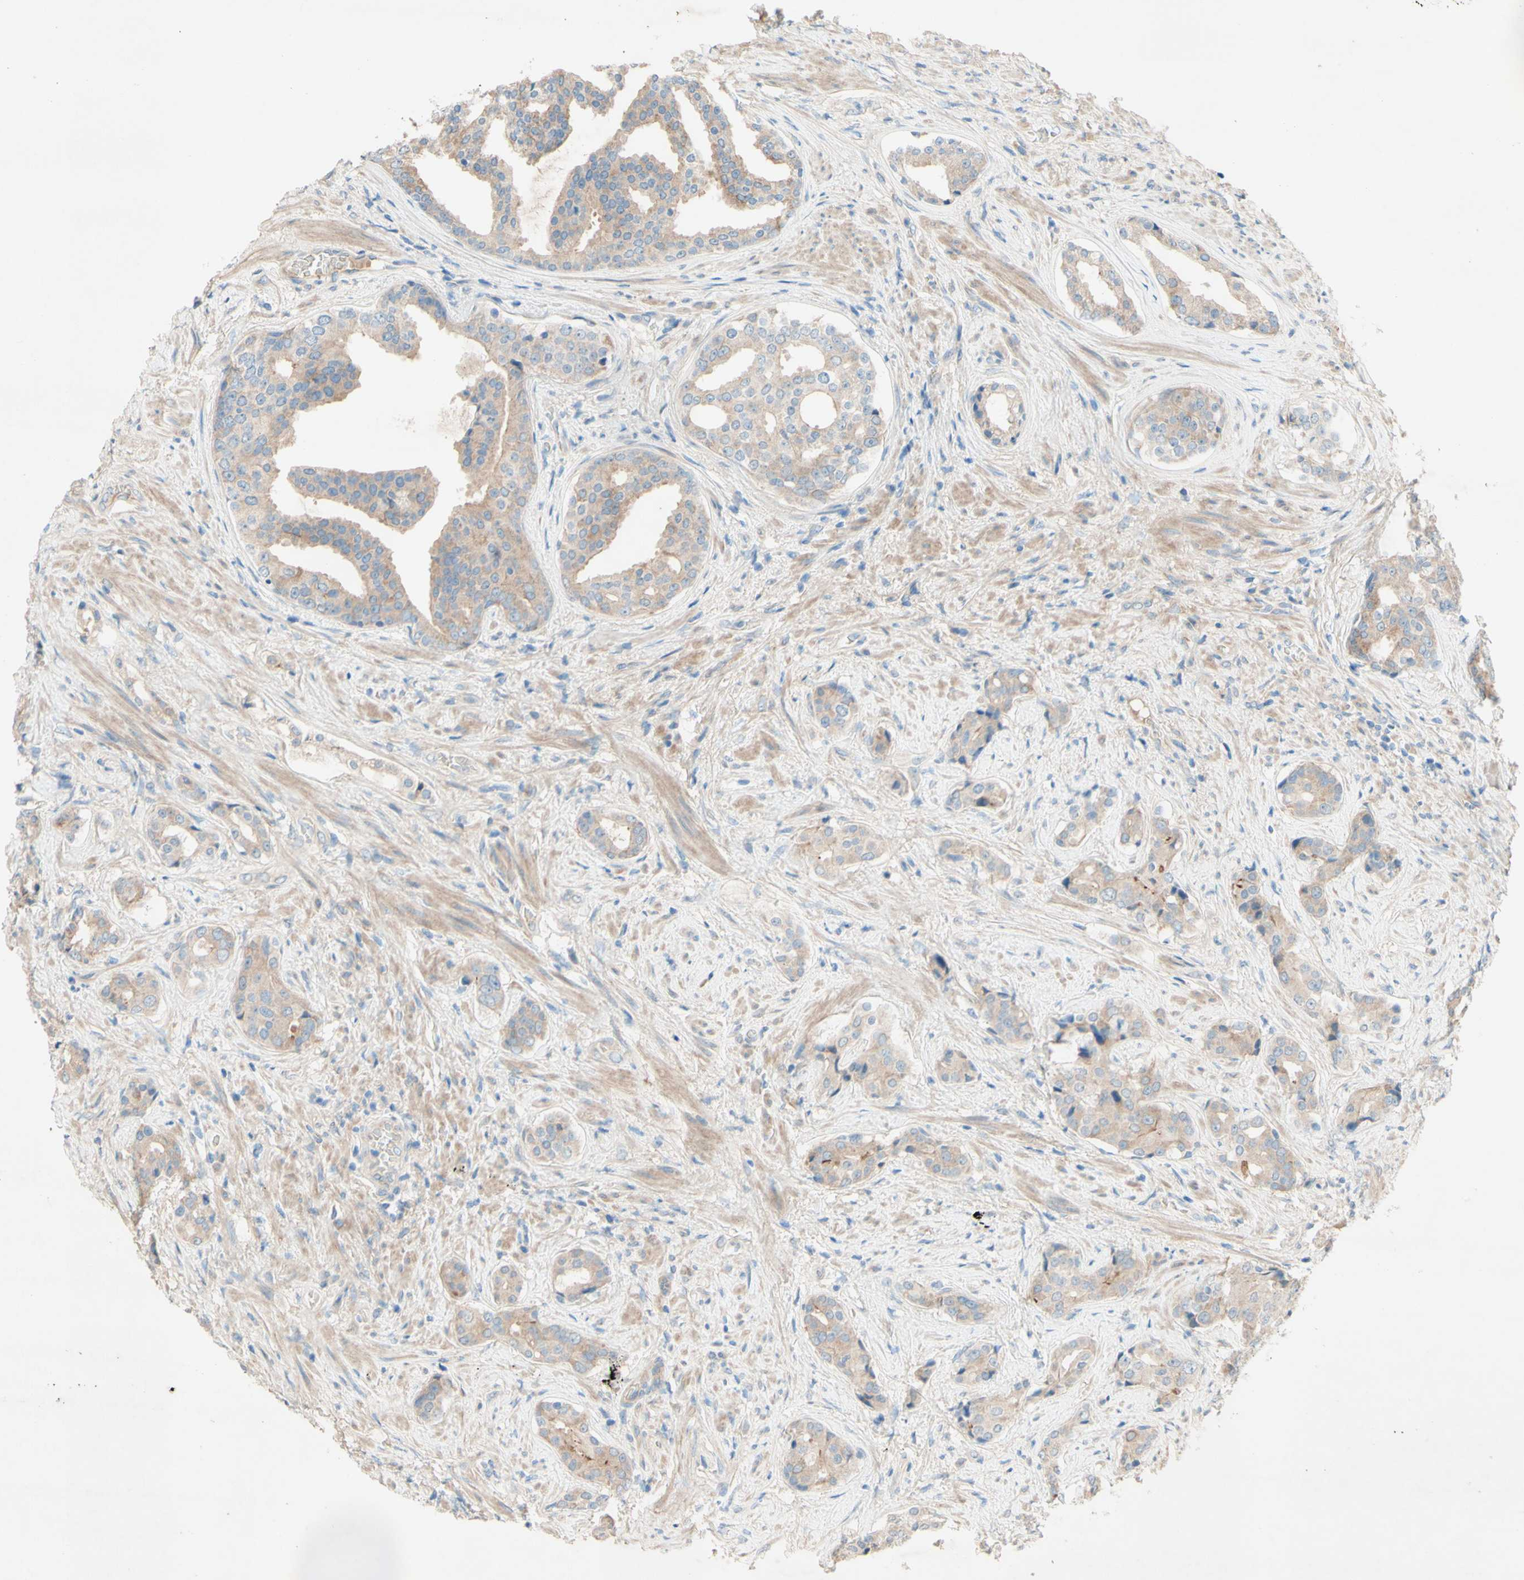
{"staining": {"intensity": "moderate", "quantity": ">75%", "location": "cytoplasmic/membranous"}, "tissue": "prostate cancer", "cell_type": "Tumor cells", "image_type": "cancer", "snomed": [{"axis": "morphology", "description": "Adenocarcinoma, High grade"}, {"axis": "topography", "description": "Prostate"}], "caption": "DAB immunohistochemical staining of prostate cancer demonstrates moderate cytoplasmic/membranous protein positivity in about >75% of tumor cells.", "gene": "IL2", "patient": {"sex": "male", "age": 71}}